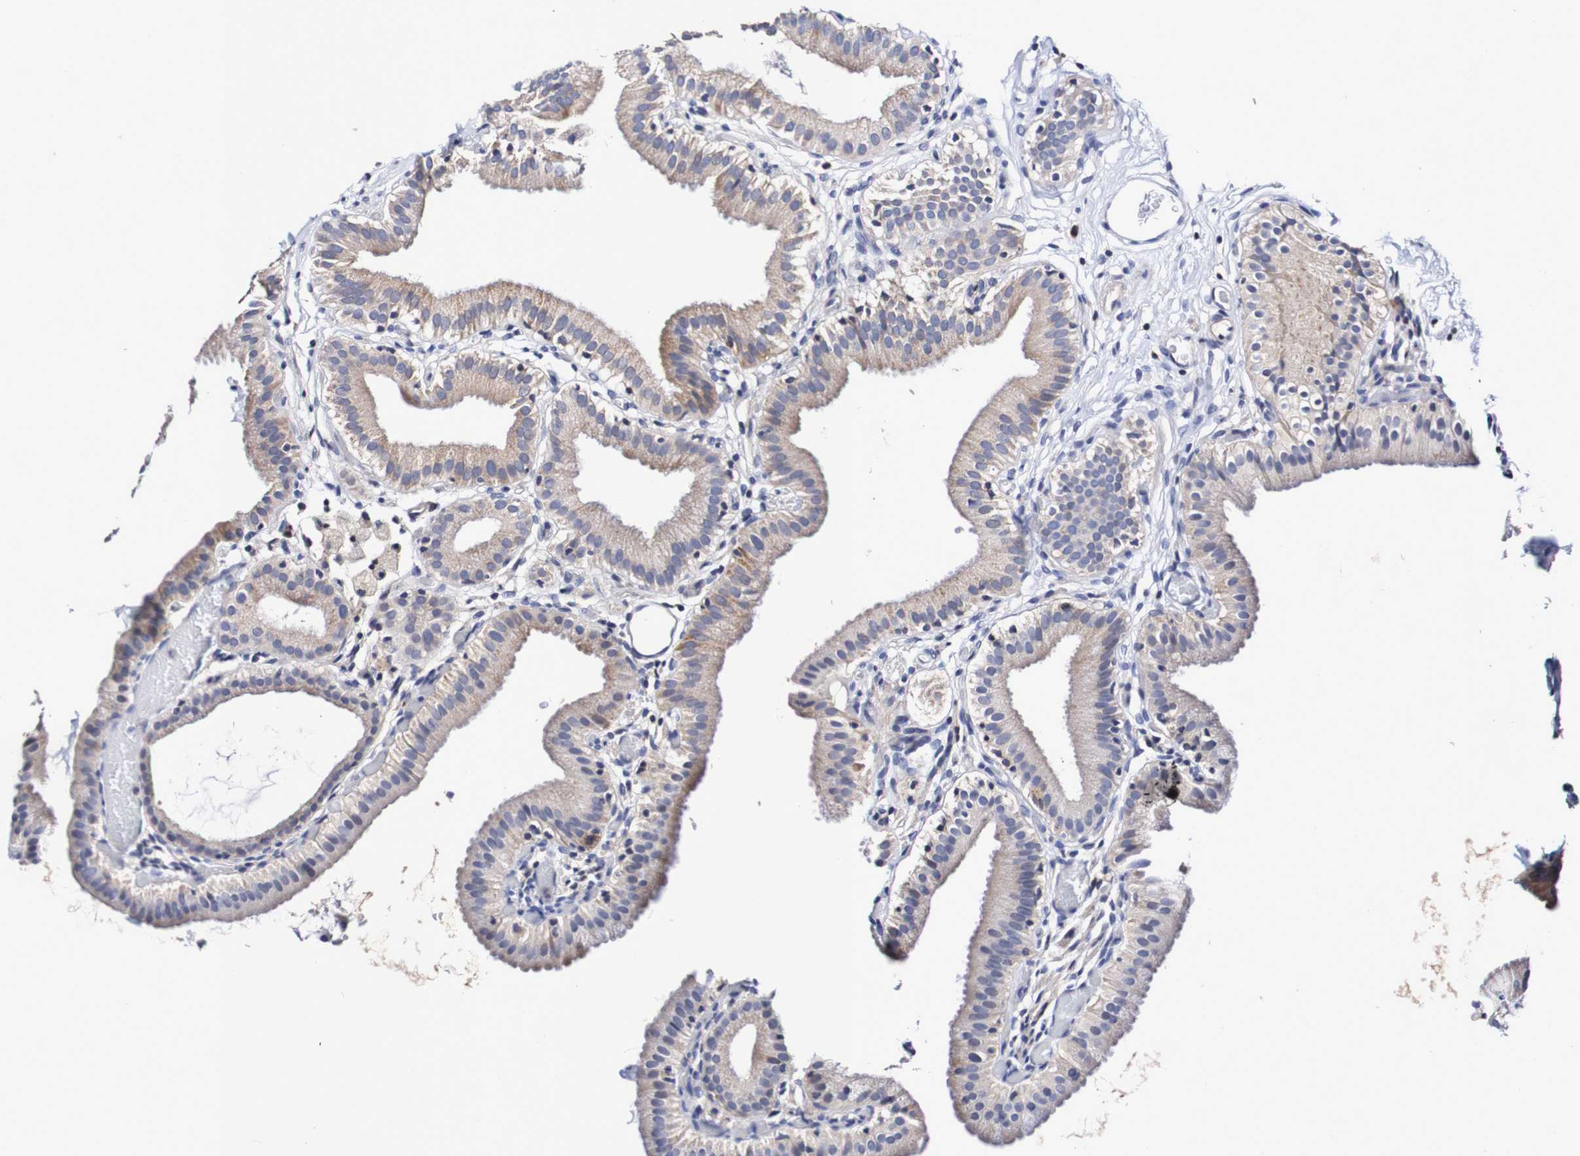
{"staining": {"intensity": "weak", "quantity": ">75%", "location": "cytoplasmic/membranous"}, "tissue": "gallbladder", "cell_type": "Glandular cells", "image_type": "normal", "snomed": [{"axis": "morphology", "description": "Normal tissue, NOS"}, {"axis": "topography", "description": "Gallbladder"}], "caption": "Protein staining displays weak cytoplasmic/membranous expression in approximately >75% of glandular cells in normal gallbladder. (brown staining indicates protein expression, while blue staining denotes nuclei).", "gene": "ACVR1C", "patient": {"sex": "male", "age": 54}}